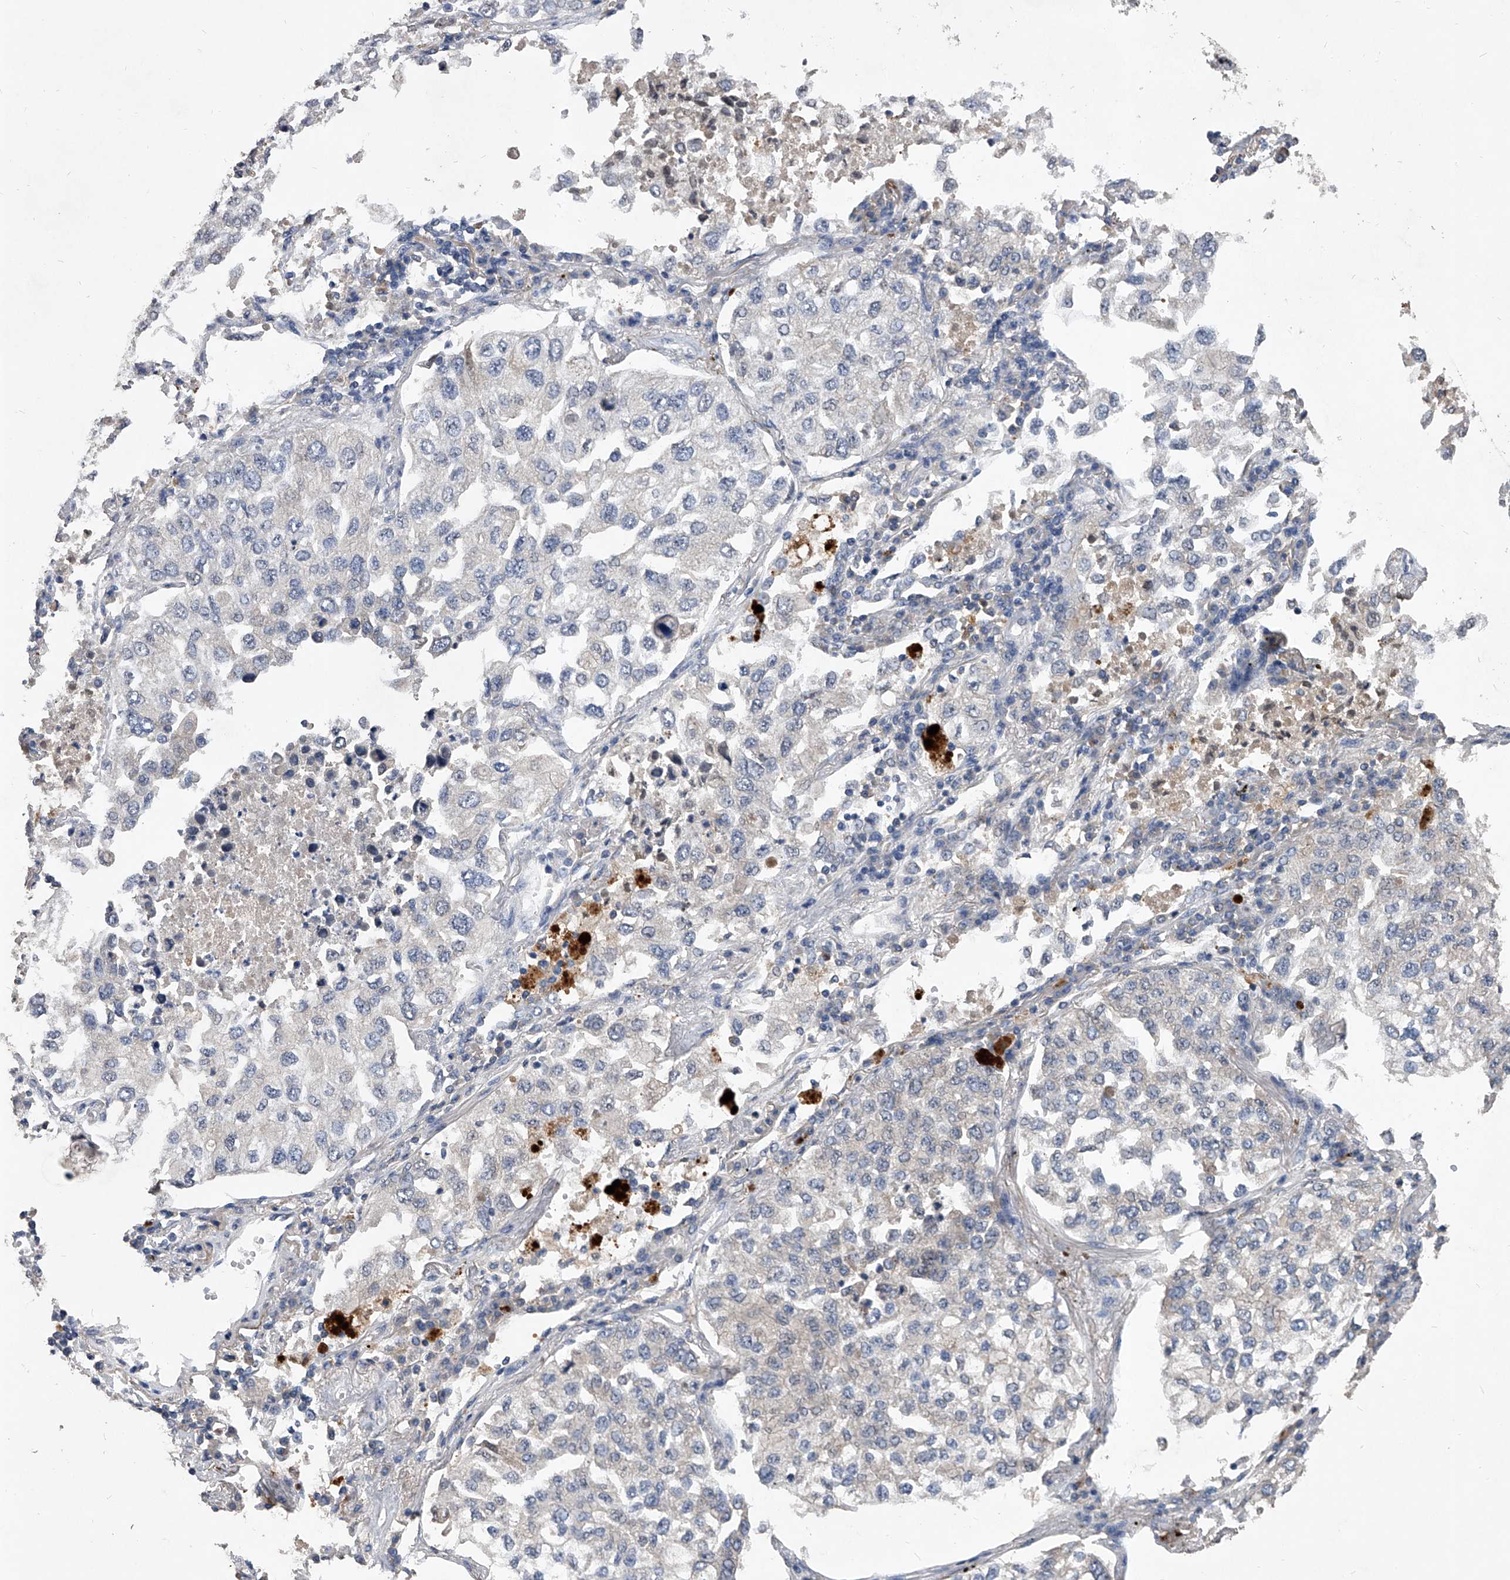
{"staining": {"intensity": "negative", "quantity": "none", "location": "none"}, "tissue": "lung cancer", "cell_type": "Tumor cells", "image_type": "cancer", "snomed": [{"axis": "morphology", "description": "Adenocarcinoma, NOS"}, {"axis": "topography", "description": "Lung"}], "caption": "Lung cancer (adenocarcinoma) was stained to show a protein in brown. There is no significant staining in tumor cells.", "gene": "C5", "patient": {"sex": "male", "age": 63}}